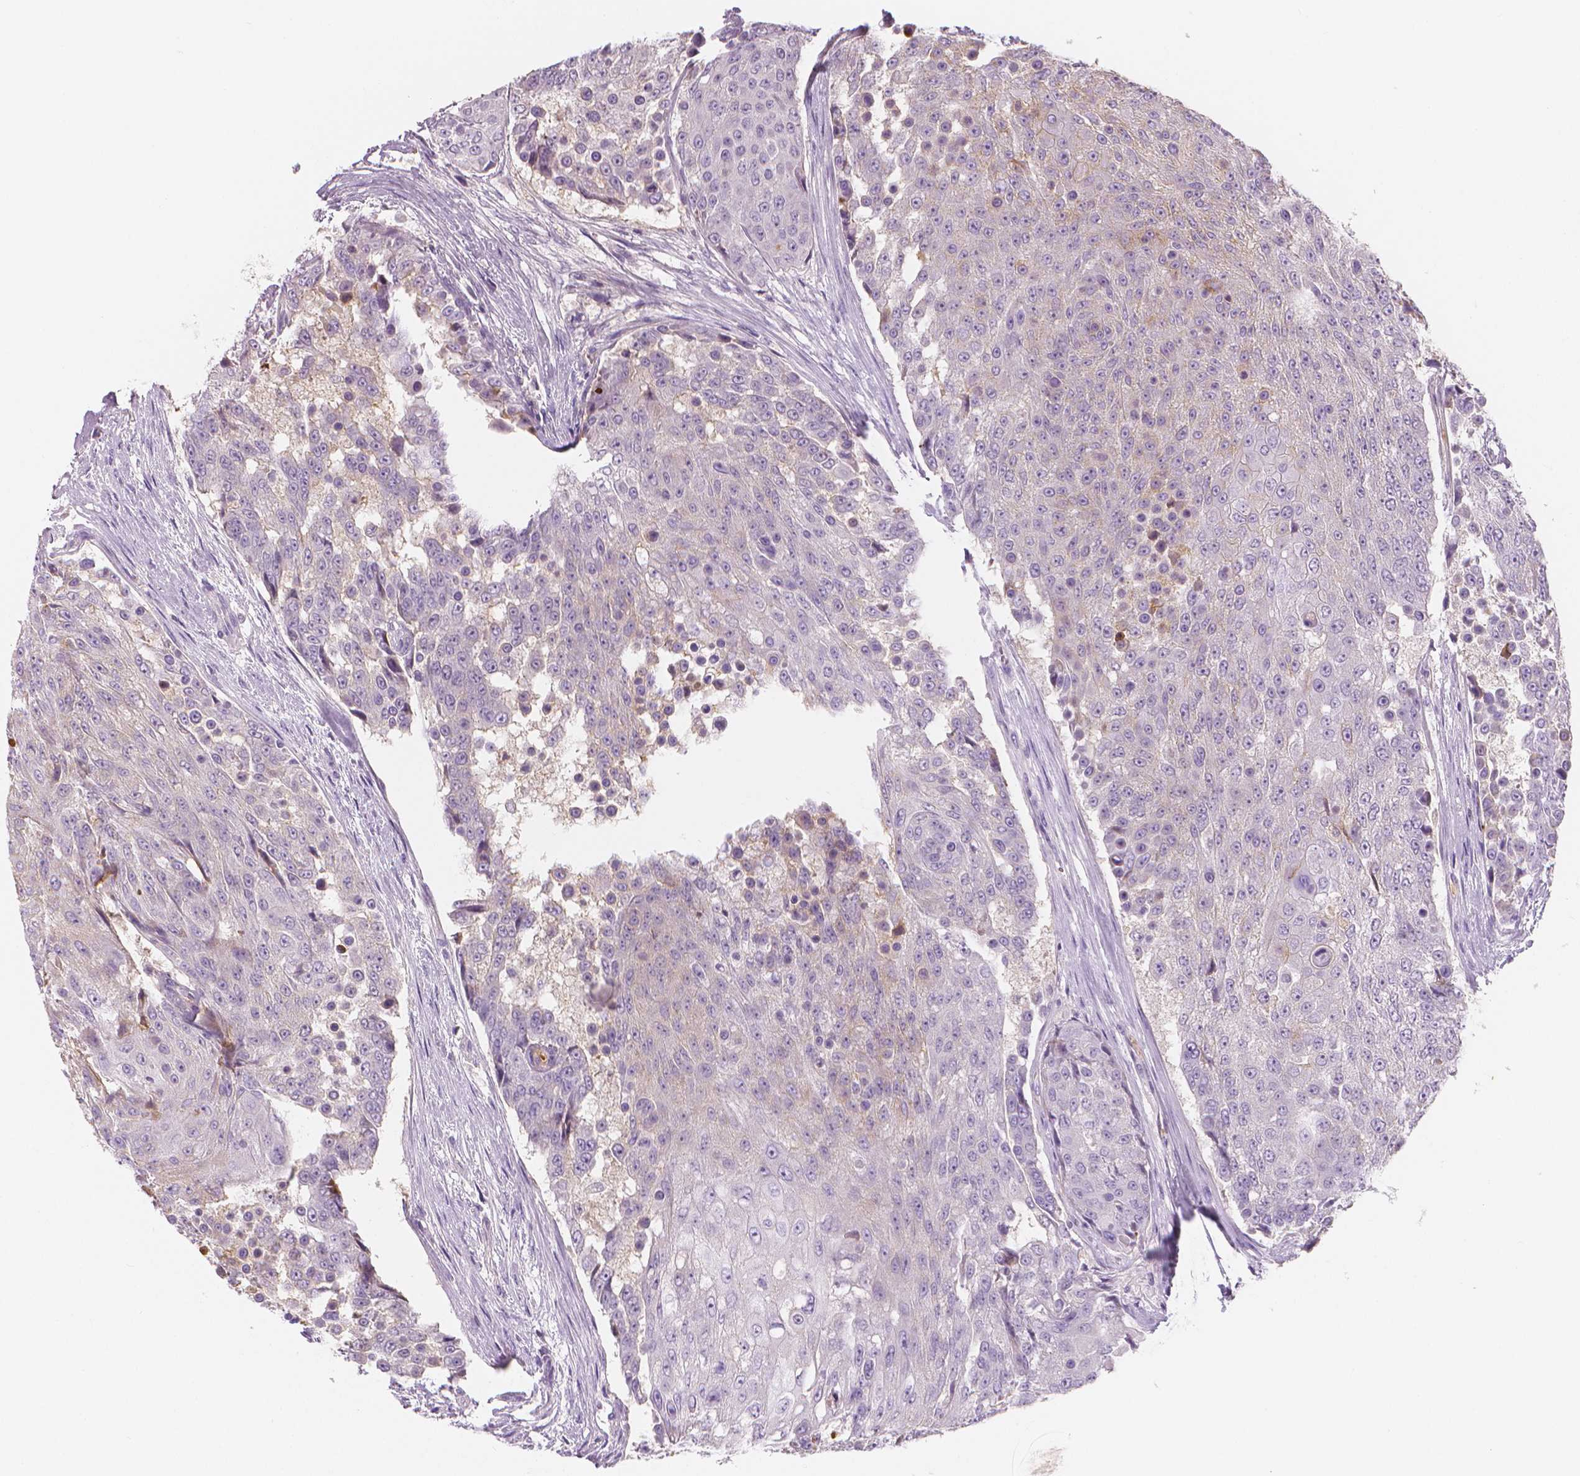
{"staining": {"intensity": "negative", "quantity": "none", "location": "none"}, "tissue": "urothelial cancer", "cell_type": "Tumor cells", "image_type": "cancer", "snomed": [{"axis": "morphology", "description": "Urothelial carcinoma, High grade"}, {"axis": "topography", "description": "Urinary bladder"}], "caption": "There is no significant expression in tumor cells of urothelial cancer.", "gene": "APOA4", "patient": {"sex": "female", "age": 63}}